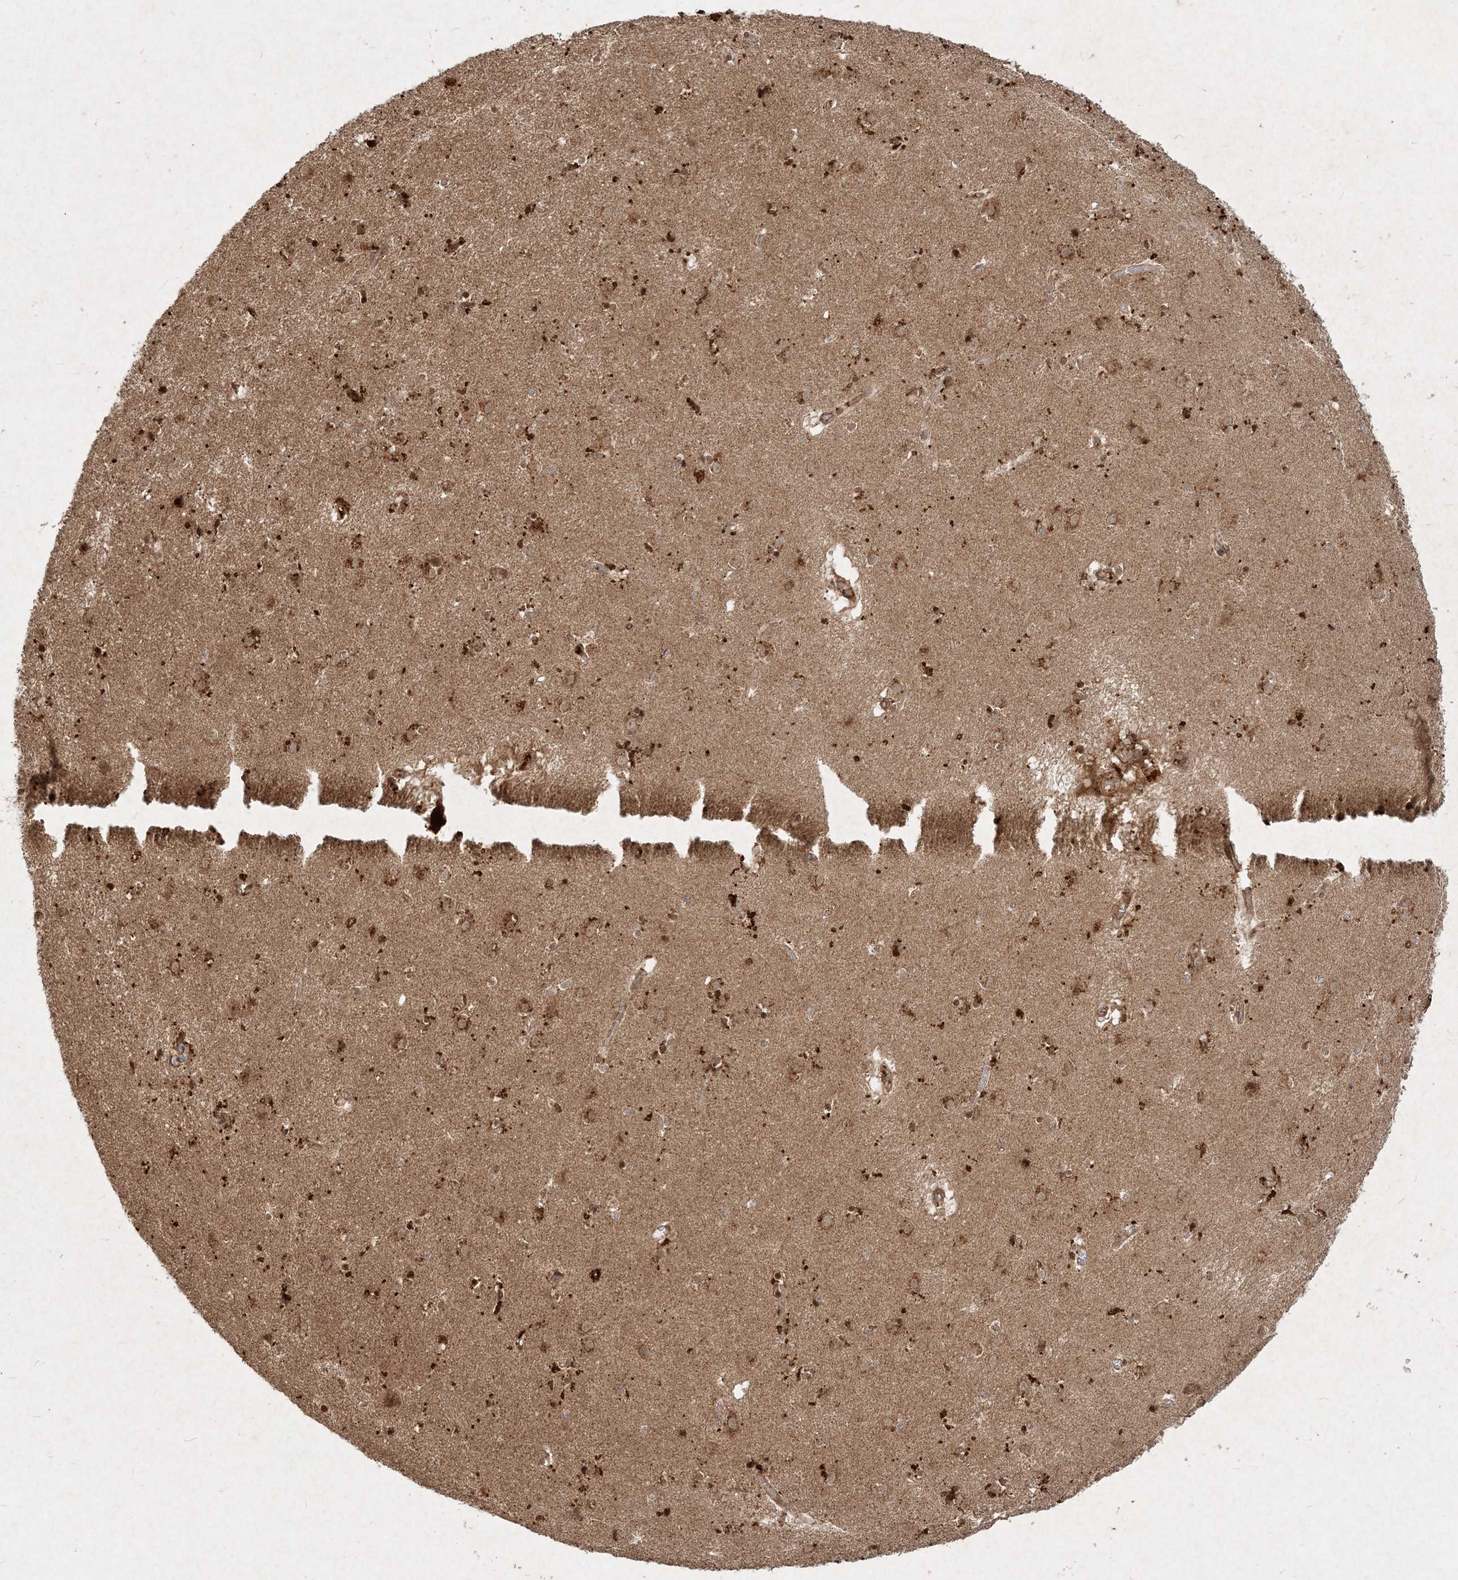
{"staining": {"intensity": "moderate", "quantity": "25%-75%", "location": "cytoplasmic/membranous"}, "tissue": "caudate", "cell_type": "Glial cells", "image_type": "normal", "snomed": [{"axis": "morphology", "description": "Normal tissue, NOS"}, {"axis": "topography", "description": "Lateral ventricle wall"}], "caption": "DAB (3,3'-diaminobenzidine) immunohistochemical staining of normal human caudate reveals moderate cytoplasmic/membranous protein staining in about 25%-75% of glial cells.", "gene": "NARS1", "patient": {"sex": "male", "age": 70}}